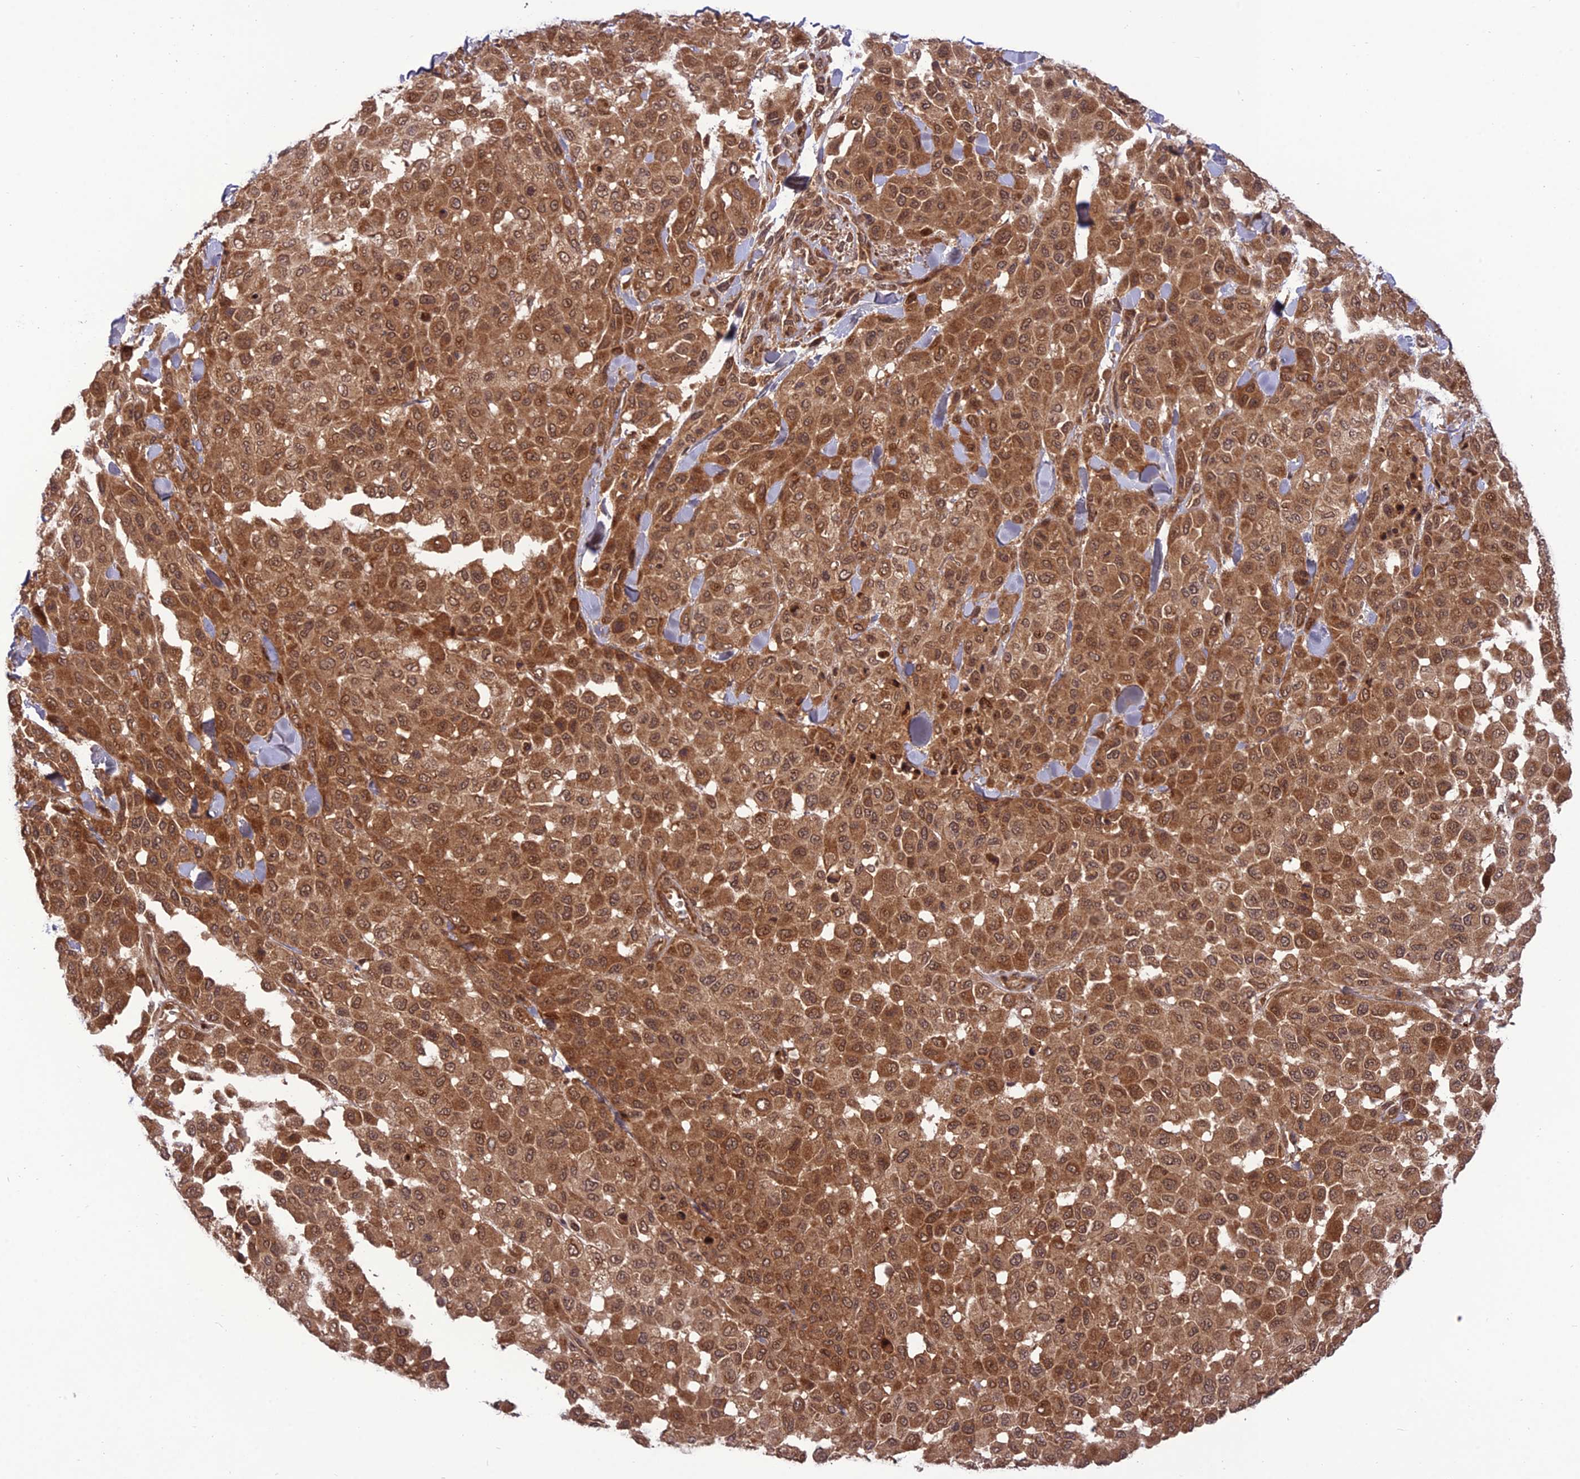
{"staining": {"intensity": "moderate", "quantity": ">75%", "location": "cytoplasmic/membranous,nuclear"}, "tissue": "melanoma", "cell_type": "Tumor cells", "image_type": "cancer", "snomed": [{"axis": "morphology", "description": "Malignant melanoma, Metastatic site"}, {"axis": "topography", "description": "Skin"}], "caption": "Malignant melanoma (metastatic site) stained for a protein (brown) reveals moderate cytoplasmic/membranous and nuclear positive positivity in about >75% of tumor cells.", "gene": "NDUFC1", "patient": {"sex": "female", "age": 81}}